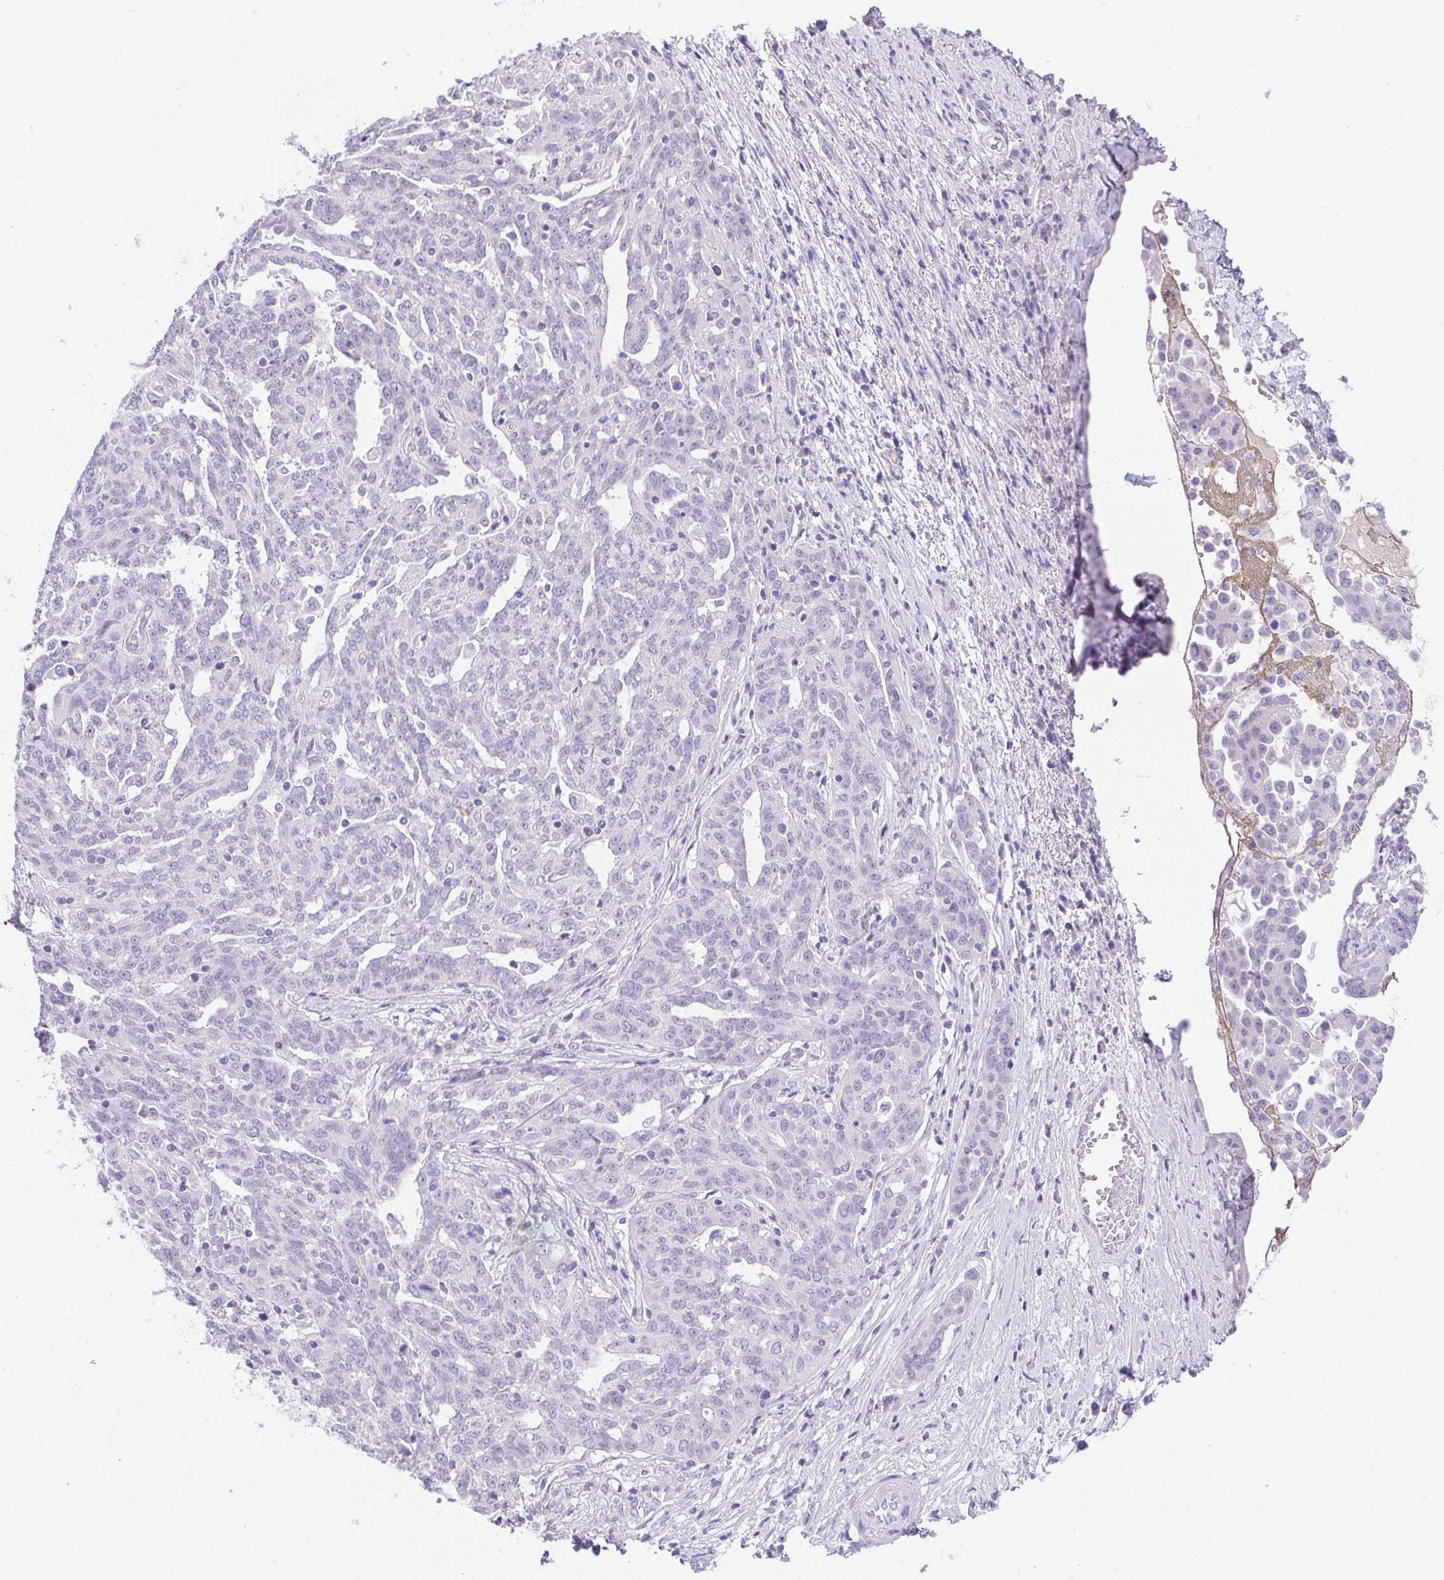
{"staining": {"intensity": "negative", "quantity": "none", "location": "none"}, "tissue": "ovarian cancer", "cell_type": "Tumor cells", "image_type": "cancer", "snomed": [{"axis": "morphology", "description": "Cystadenocarcinoma, serous, NOS"}, {"axis": "topography", "description": "Ovary"}], "caption": "Tumor cells are negative for brown protein staining in serous cystadenocarcinoma (ovarian). (DAB IHC with hematoxylin counter stain).", "gene": "SPATA4", "patient": {"sex": "female", "age": 67}}